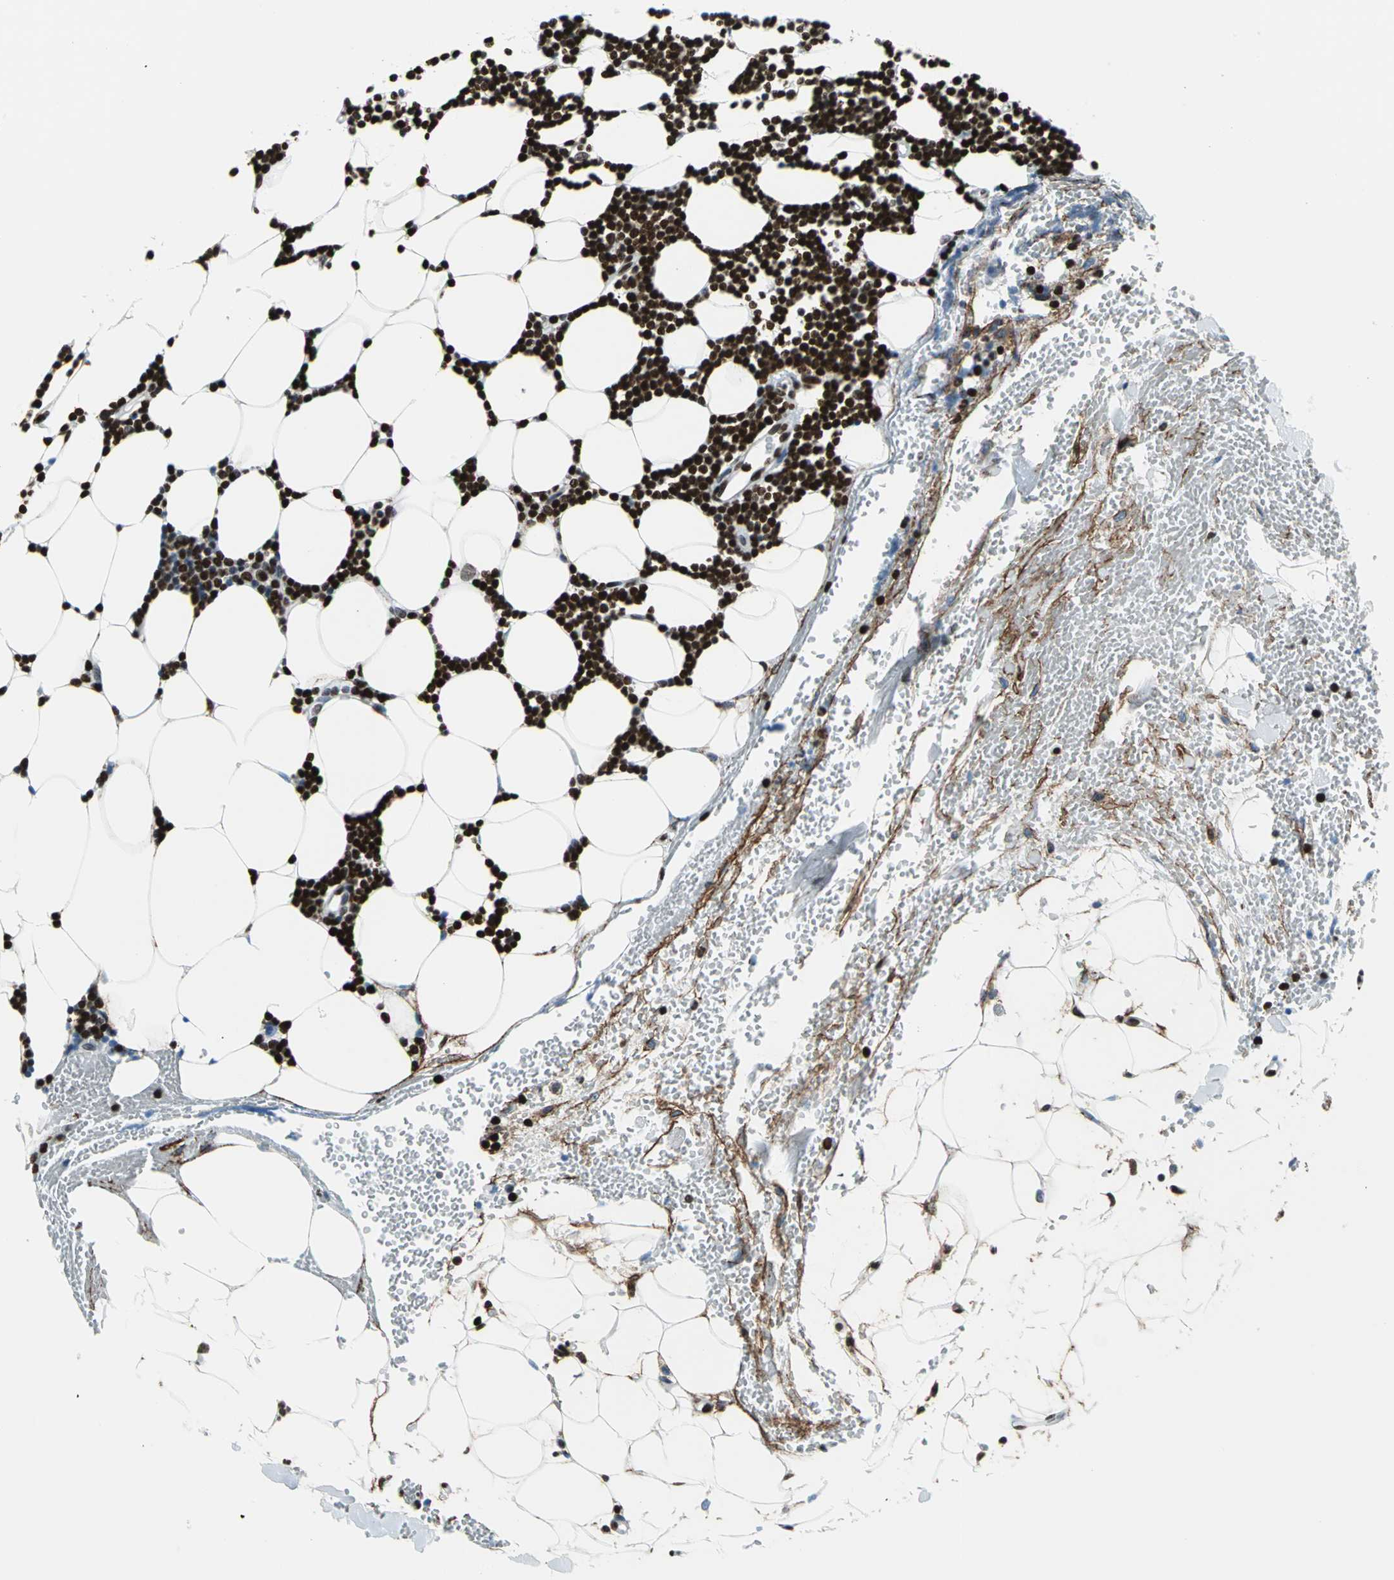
{"staining": {"intensity": "strong", "quantity": ">75%", "location": "nuclear"}, "tissue": "lymphoma", "cell_type": "Tumor cells", "image_type": "cancer", "snomed": [{"axis": "morphology", "description": "Malignant lymphoma, non-Hodgkin's type, Low grade"}, {"axis": "topography", "description": "Soft tissue"}], "caption": "This photomicrograph reveals immunohistochemistry (IHC) staining of human malignant lymphoma, non-Hodgkin's type (low-grade), with high strong nuclear positivity in approximately >75% of tumor cells.", "gene": "APEX1", "patient": {"sex": "male", "age": 92}}